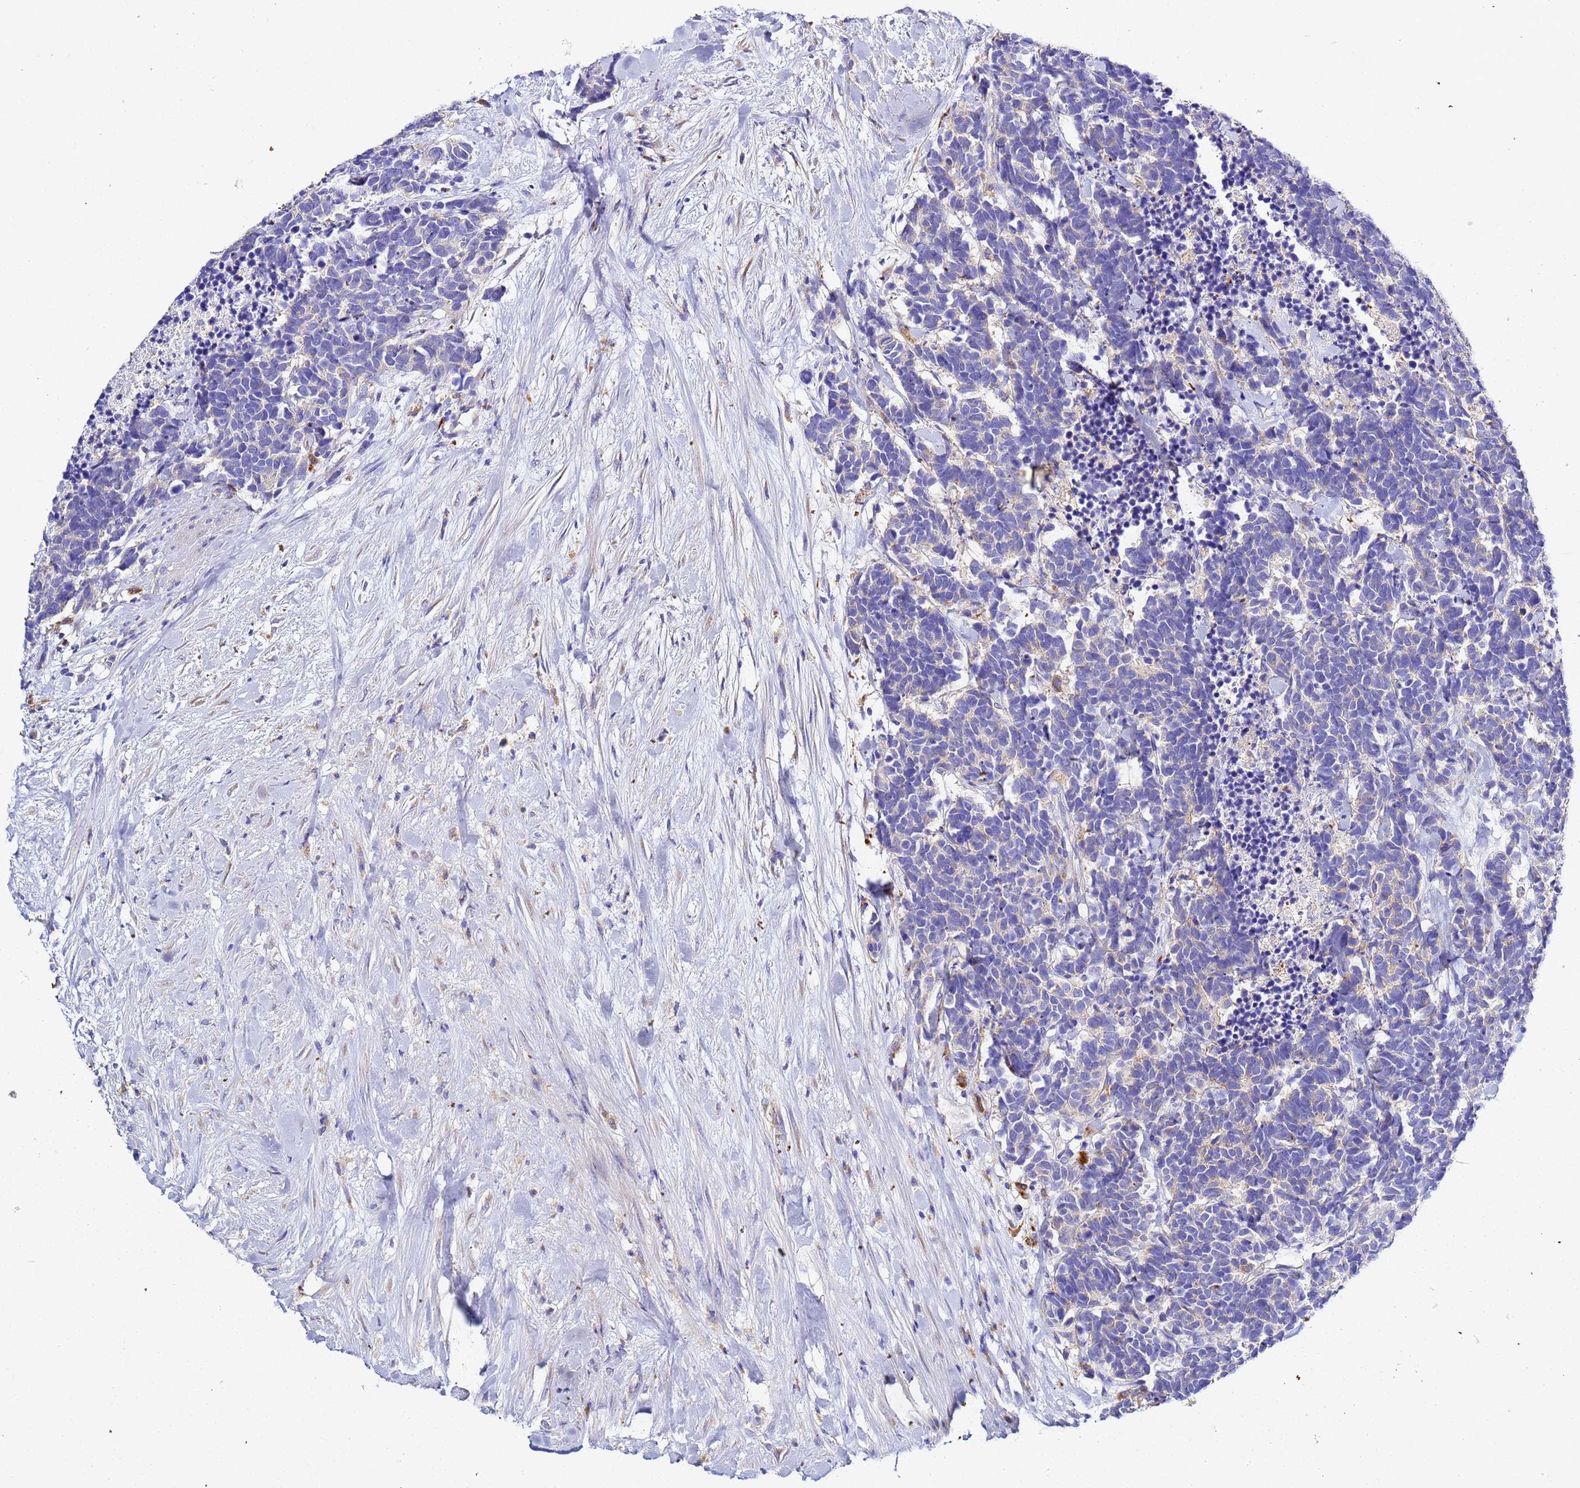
{"staining": {"intensity": "negative", "quantity": "none", "location": "none"}, "tissue": "carcinoid", "cell_type": "Tumor cells", "image_type": "cancer", "snomed": [{"axis": "morphology", "description": "Carcinoma, NOS"}, {"axis": "morphology", "description": "Carcinoid, malignant, NOS"}, {"axis": "topography", "description": "Prostate"}], "caption": "Immunohistochemistry micrograph of neoplastic tissue: carcinoid (malignant) stained with DAB (3,3'-diaminobenzidine) shows no significant protein expression in tumor cells.", "gene": "VTI1B", "patient": {"sex": "male", "age": 57}}